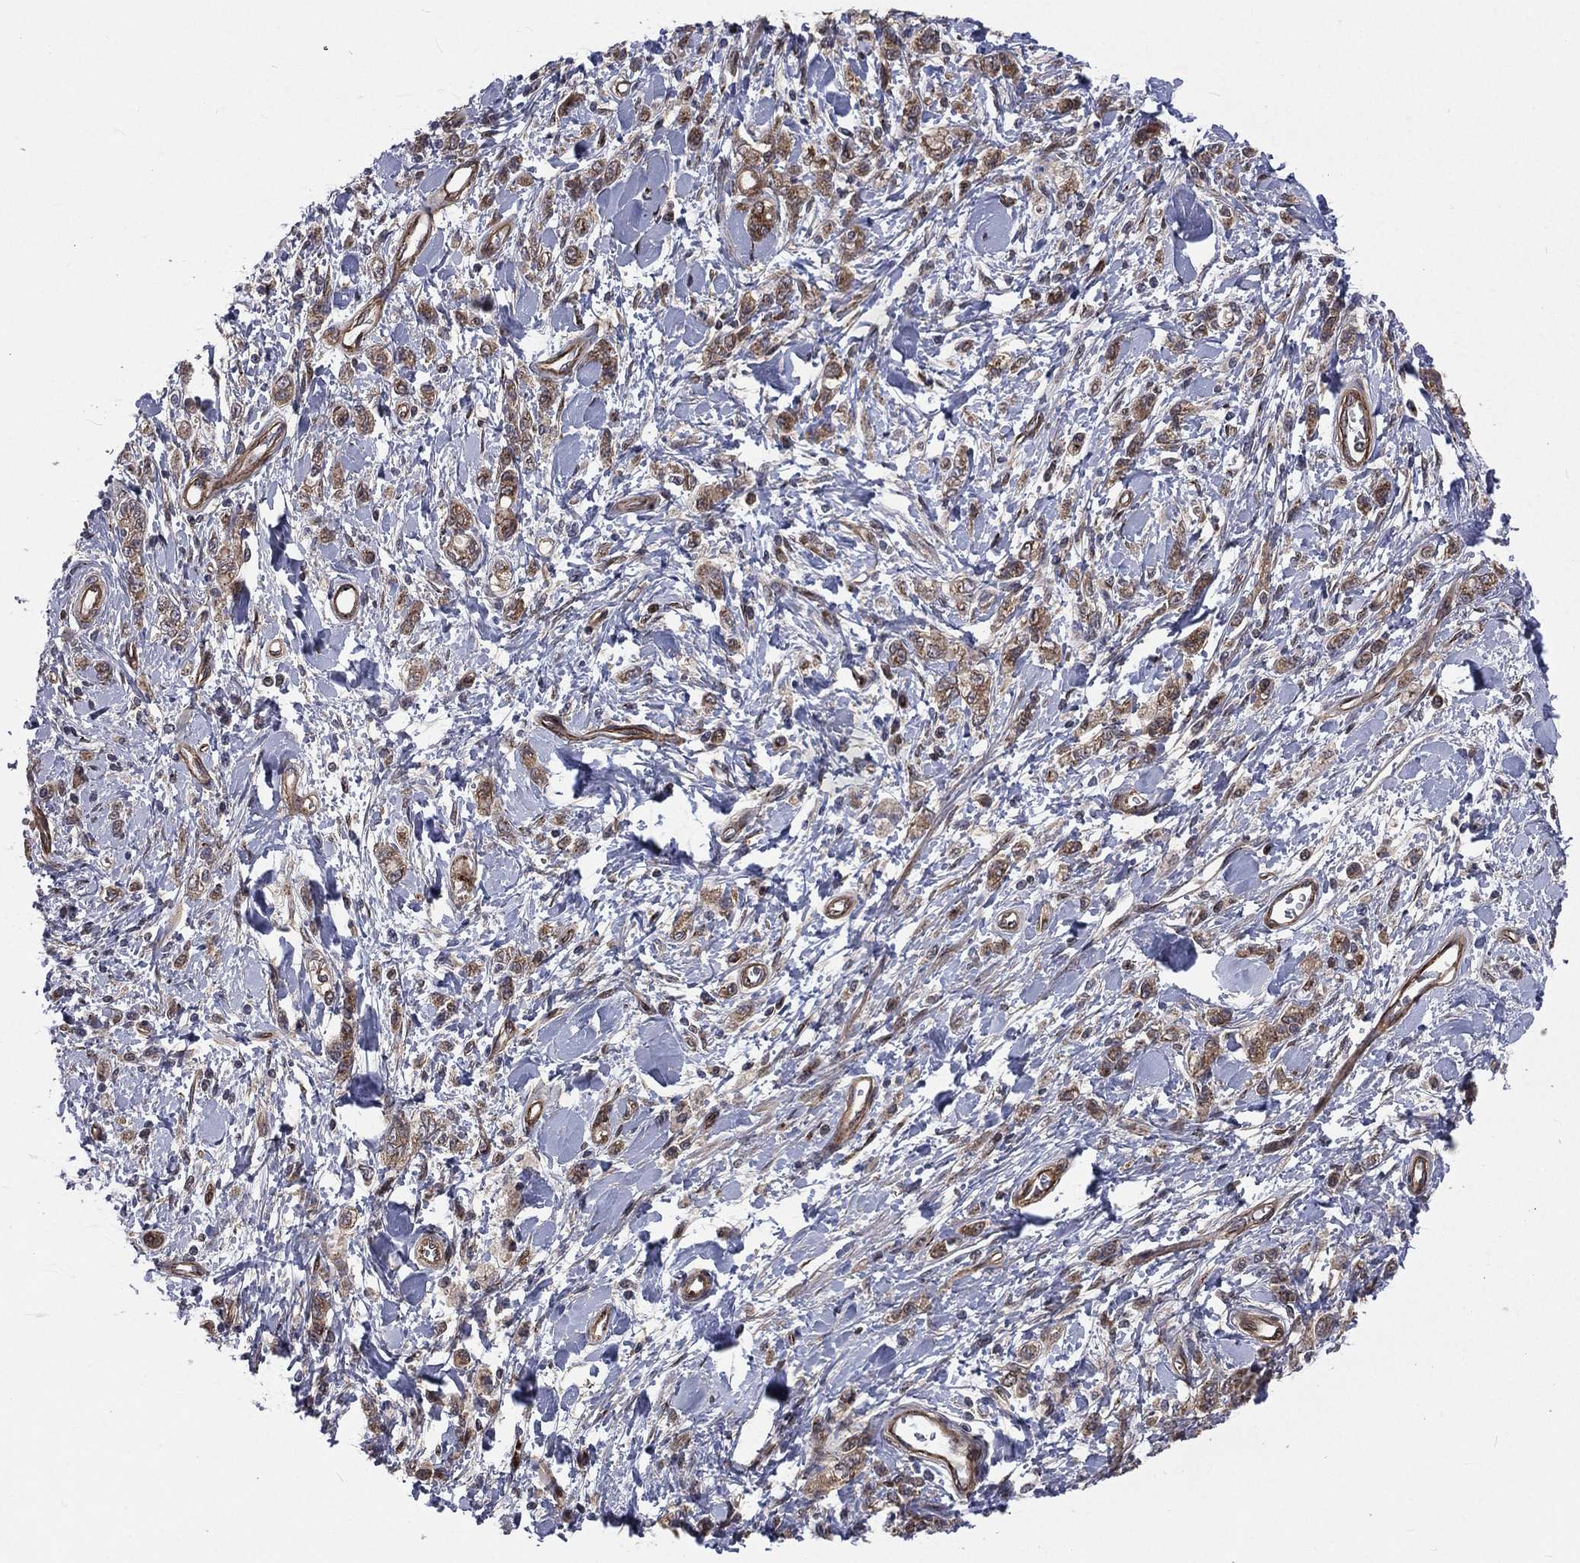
{"staining": {"intensity": "weak", "quantity": "25%-75%", "location": "cytoplasmic/membranous"}, "tissue": "stomach cancer", "cell_type": "Tumor cells", "image_type": "cancer", "snomed": [{"axis": "morphology", "description": "Adenocarcinoma, NOS"}, {"axis": "topography", "description": "Stomach"}], "caption": "IHC photomicrograph of neoplastic tissue: adenocarcinoma (stomach) stained using IHC shows low levels of weak protein expression localized specifically in the cytoplasmic/membranous of tumor cells, appearing as a cytoplasmic/membranous brown color.", "gene": "ARL3", "patient": {"sex": "male", "age": 77}}